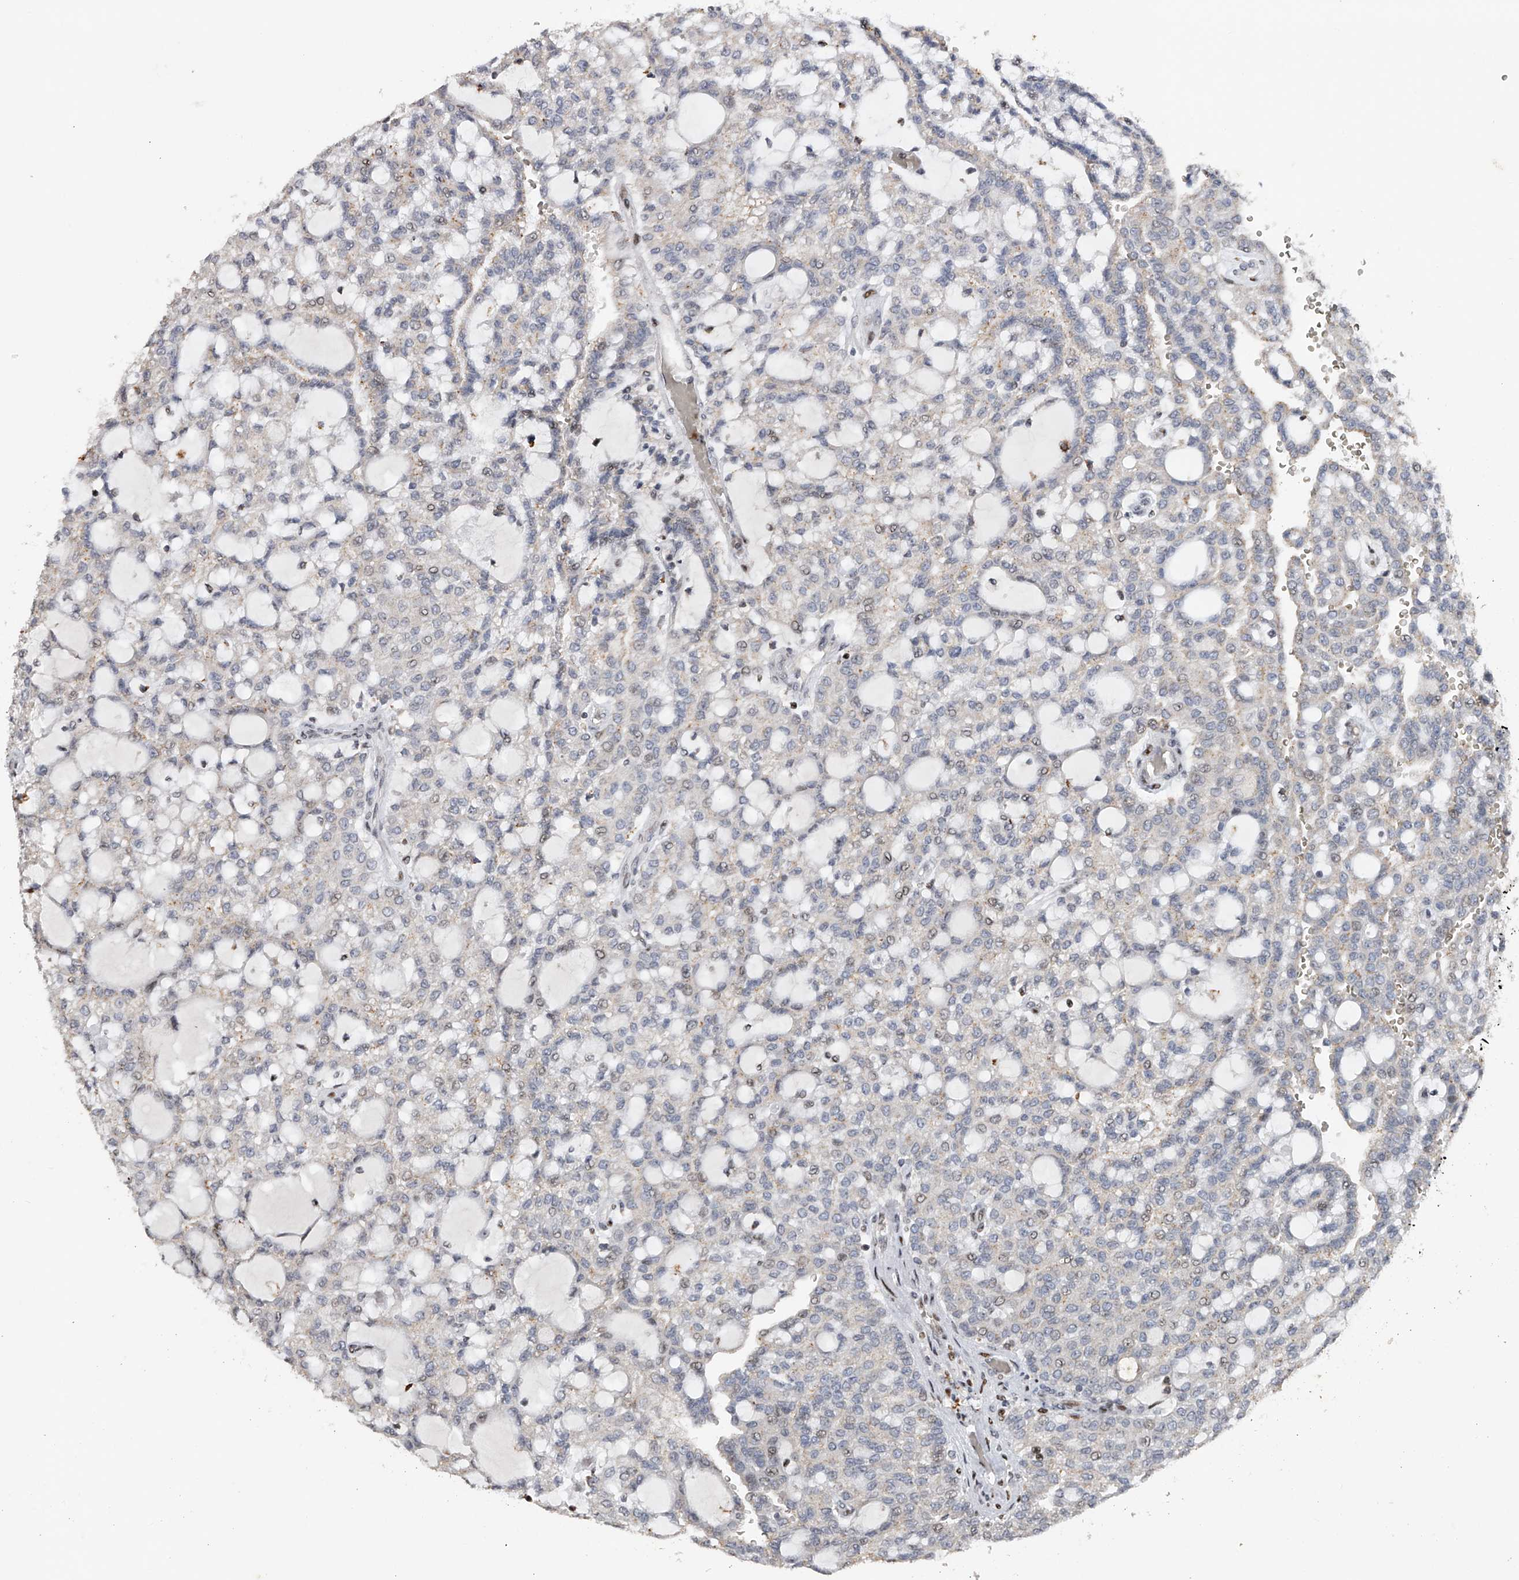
{"staining": {"intensity": "negative", "quantity": "none", "location": "none"}, "tissue": "renal cancer", "cell_type": "Tumor cells", "image_type": "cancer", "snomed": [{"axis": "morphology", "description": "Adenocarcinoma, NOS"}, {"axis": "topography", "description": "Kidney"}], "caption": "Renal adenocarcinoma was stained to show a protein in brown. There is no significant expression in tumor cells.", "gene": "RWDD2A", "patient": {"sex": "male", "age": 63}}